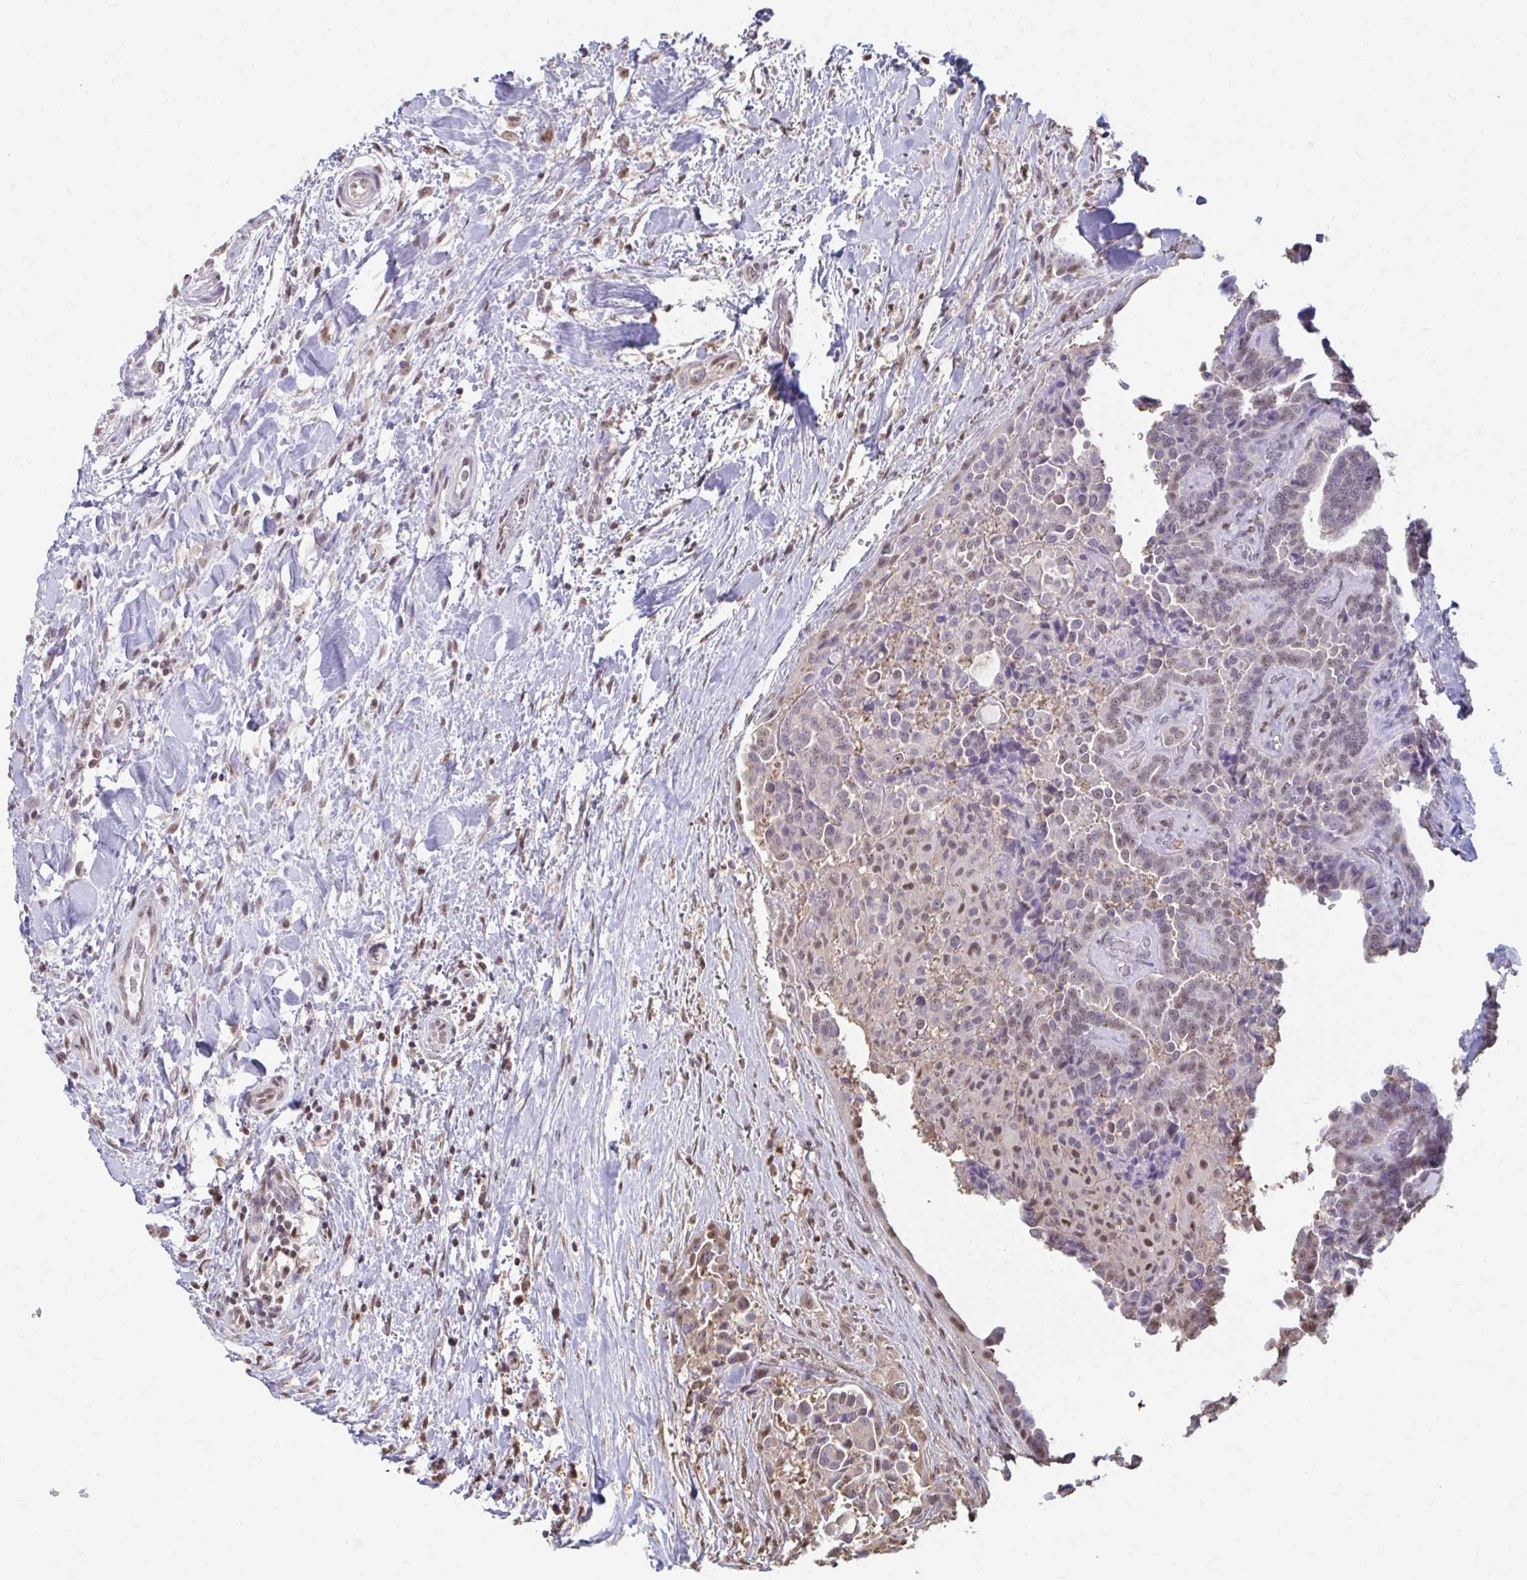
{"staining": {"intensity": "weak", "quantity": "25%-75%", "location": "nuclear"}, "tissue": "thyroid cancer", "cell_type": "Tumor cells", "image_type": "cancer", "snomed": [{"axis": "morphology", "description": "Papillary adenocarcinoma, NOS"}, {"axis": "topography", "description": "Thyroid gland"}], "caption": "Immunohistochemistry (IHC) histopathology image of neoplastic tissue: thyroid cancer (papillary adenocarcinoma) stained using immunohistochemistry (IHC) shows low levels of weak protein expression localized specifically in the nuclear of tumor cells, appearing as a nuclear brown color.", "gene": "ING4", "patient": {"sex": "male", "age": 61}}